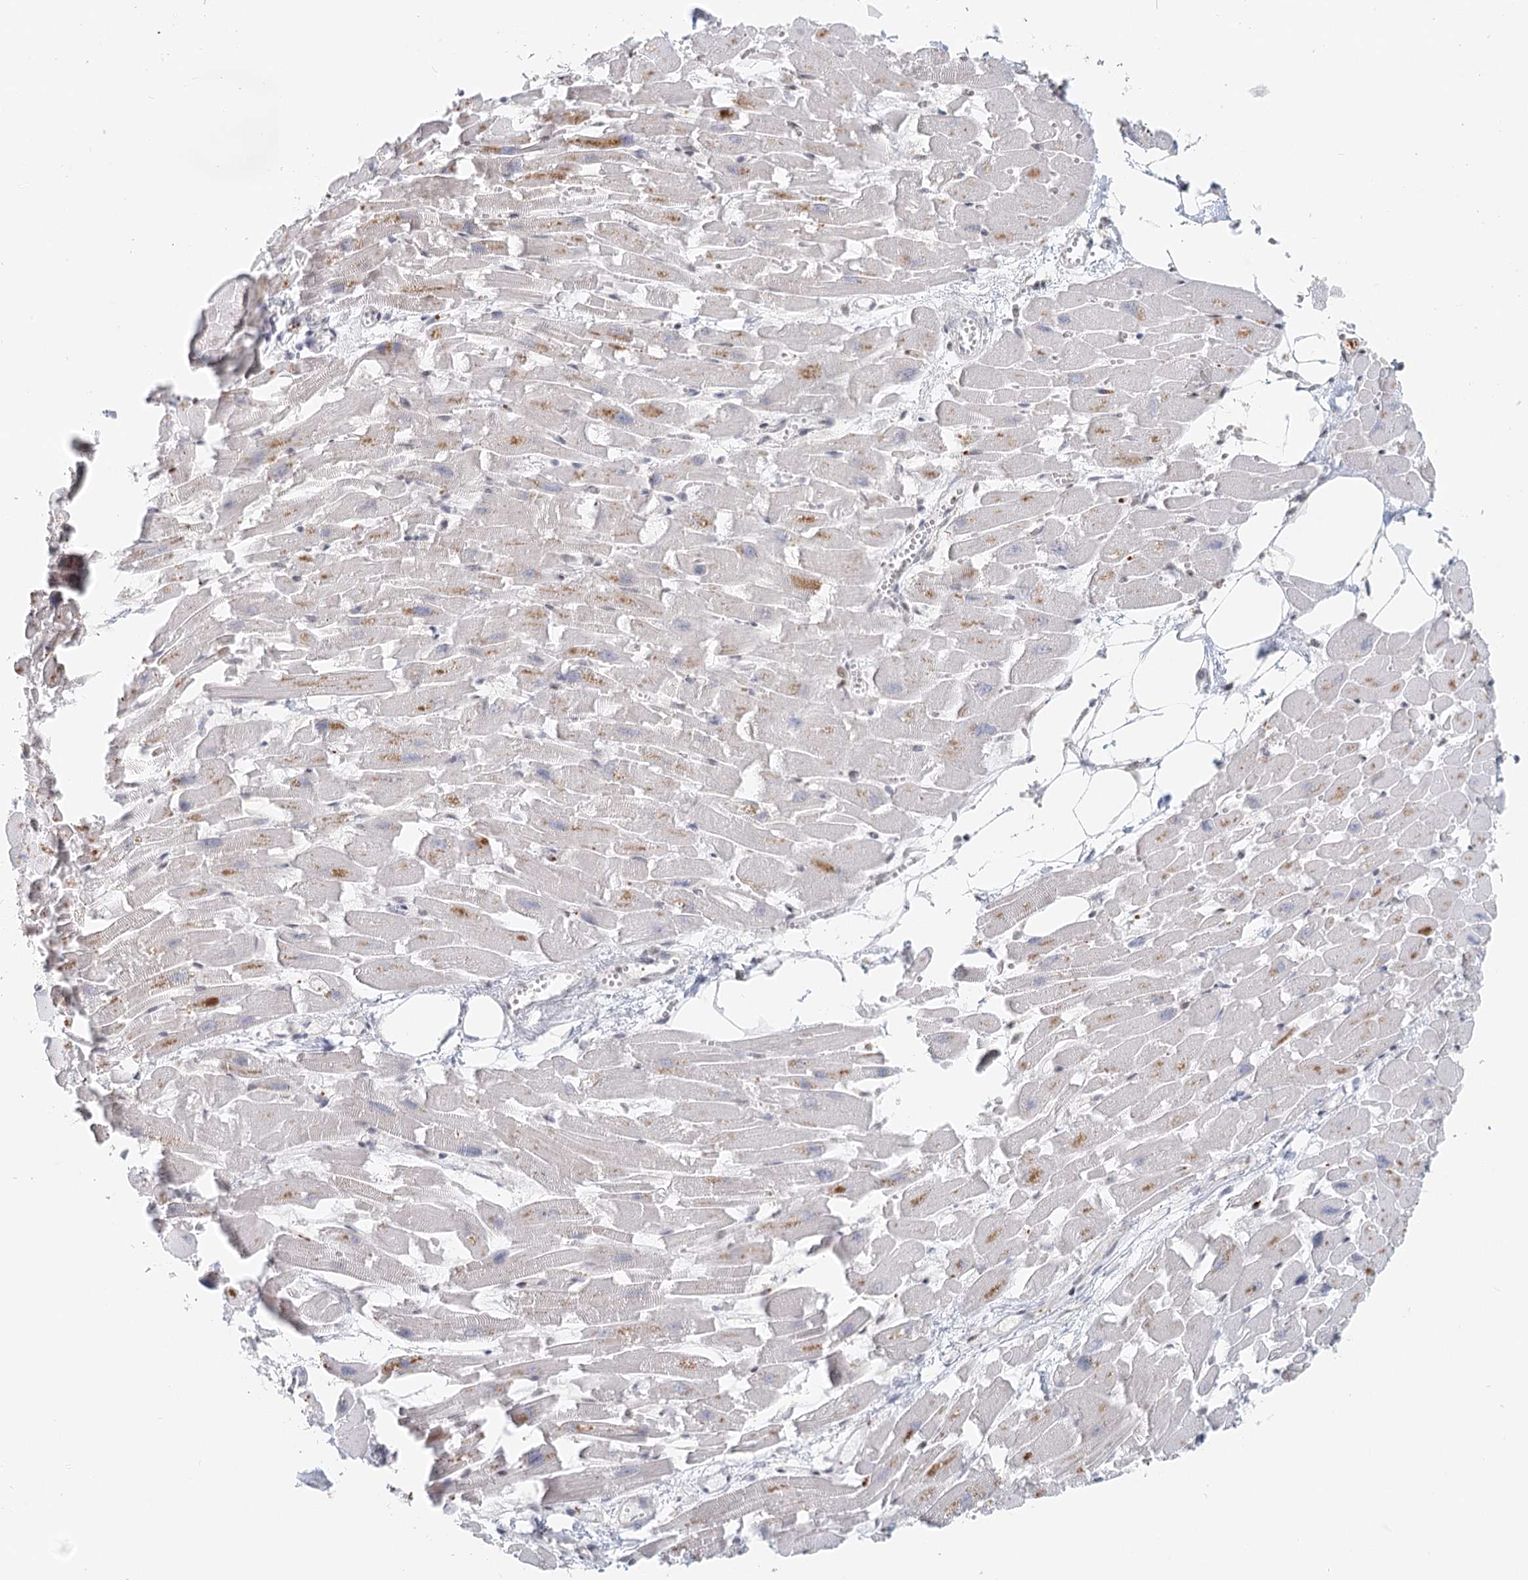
{"staining": {"intensity": "weak", "quantity": "<25%", "location": "cytoplasmic/membranous"}, "tissue": "heart muscle", "cell_type": "Cardiomyocytes", "image_type": "normal", "snomed": [{"axis": "morphology", "description": "Normal tissue, NOS"}, {"axis": "topography", "description": "Heart"}], "caption": "Immunohistochemistry of unremarkable heart muscle reveals no staining in cardiomyocytes. The staining was performed using DAB (3,3'-diaminobenzidine) to visualize the protein expression in brown, while the nuclei were stained in blue with hematoxylin (Magnification: 20x).", "gene": "BNIP5", "patient": {"sex": "female", "age": 64}}